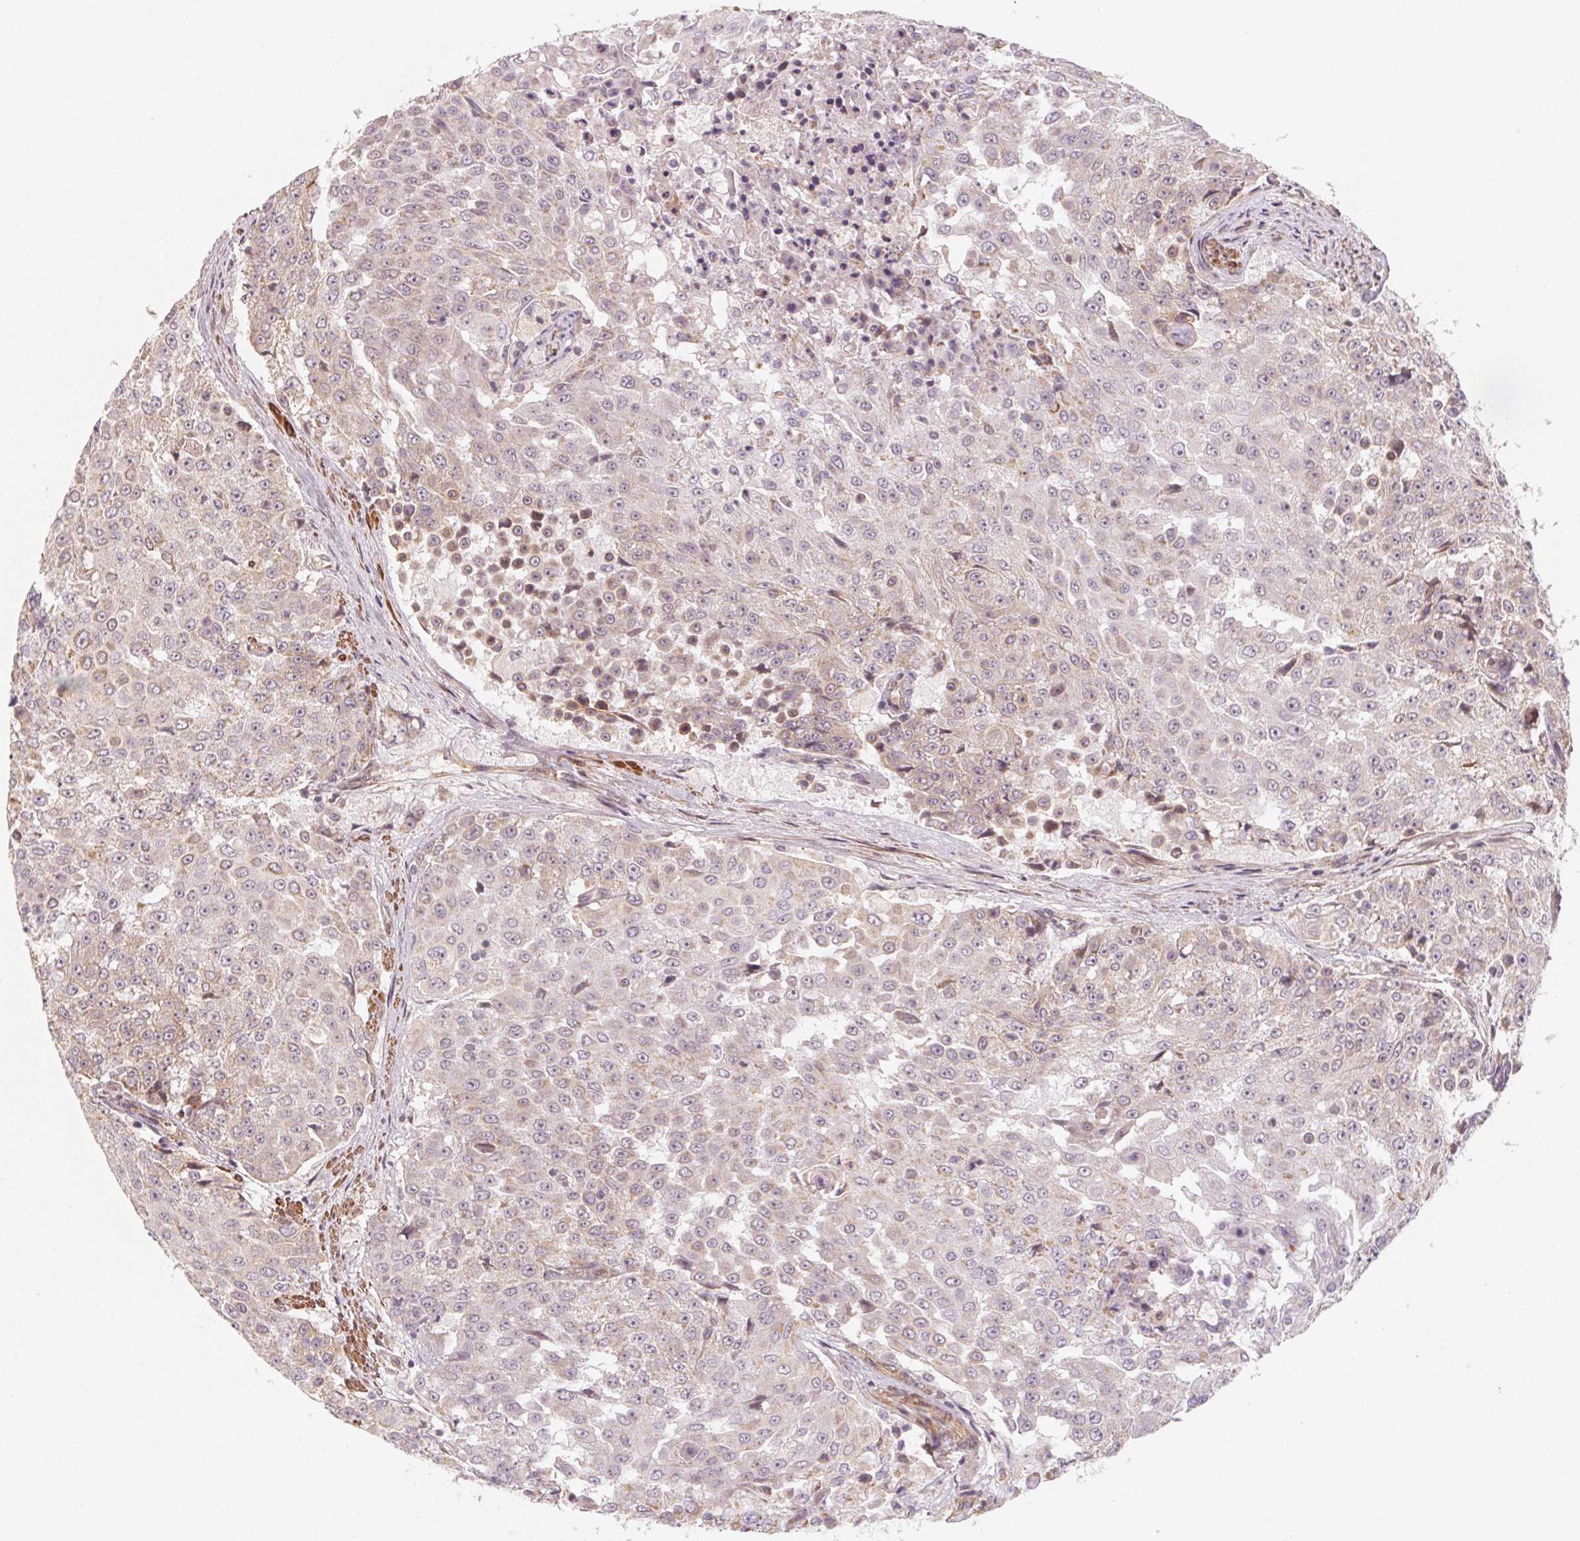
{"staining": {"intensity": "weak", "quantity": "25%-75%", "location": "cytoplasmic/membranous"}, "tissue": "urothelial cancer", "cell_type": "Tumor cells", "image_type": "cancer", "snomed": [{"axis": "morphology", "description": "Urothelial carcinoma, High grade"}, {"axis": "topography", "description": "Urinary bladder"}], "caption": "This micrograph shows urothelial carcinoma (high-grade) stained with IHC to label a protein in brown. The cytoplasmic/membranous of tumor cells show weak positivity for the protein. Nuclei are counter-stained blue.", "gene": "CCDC112", "patient": {"sex": "female", "age": 63}}